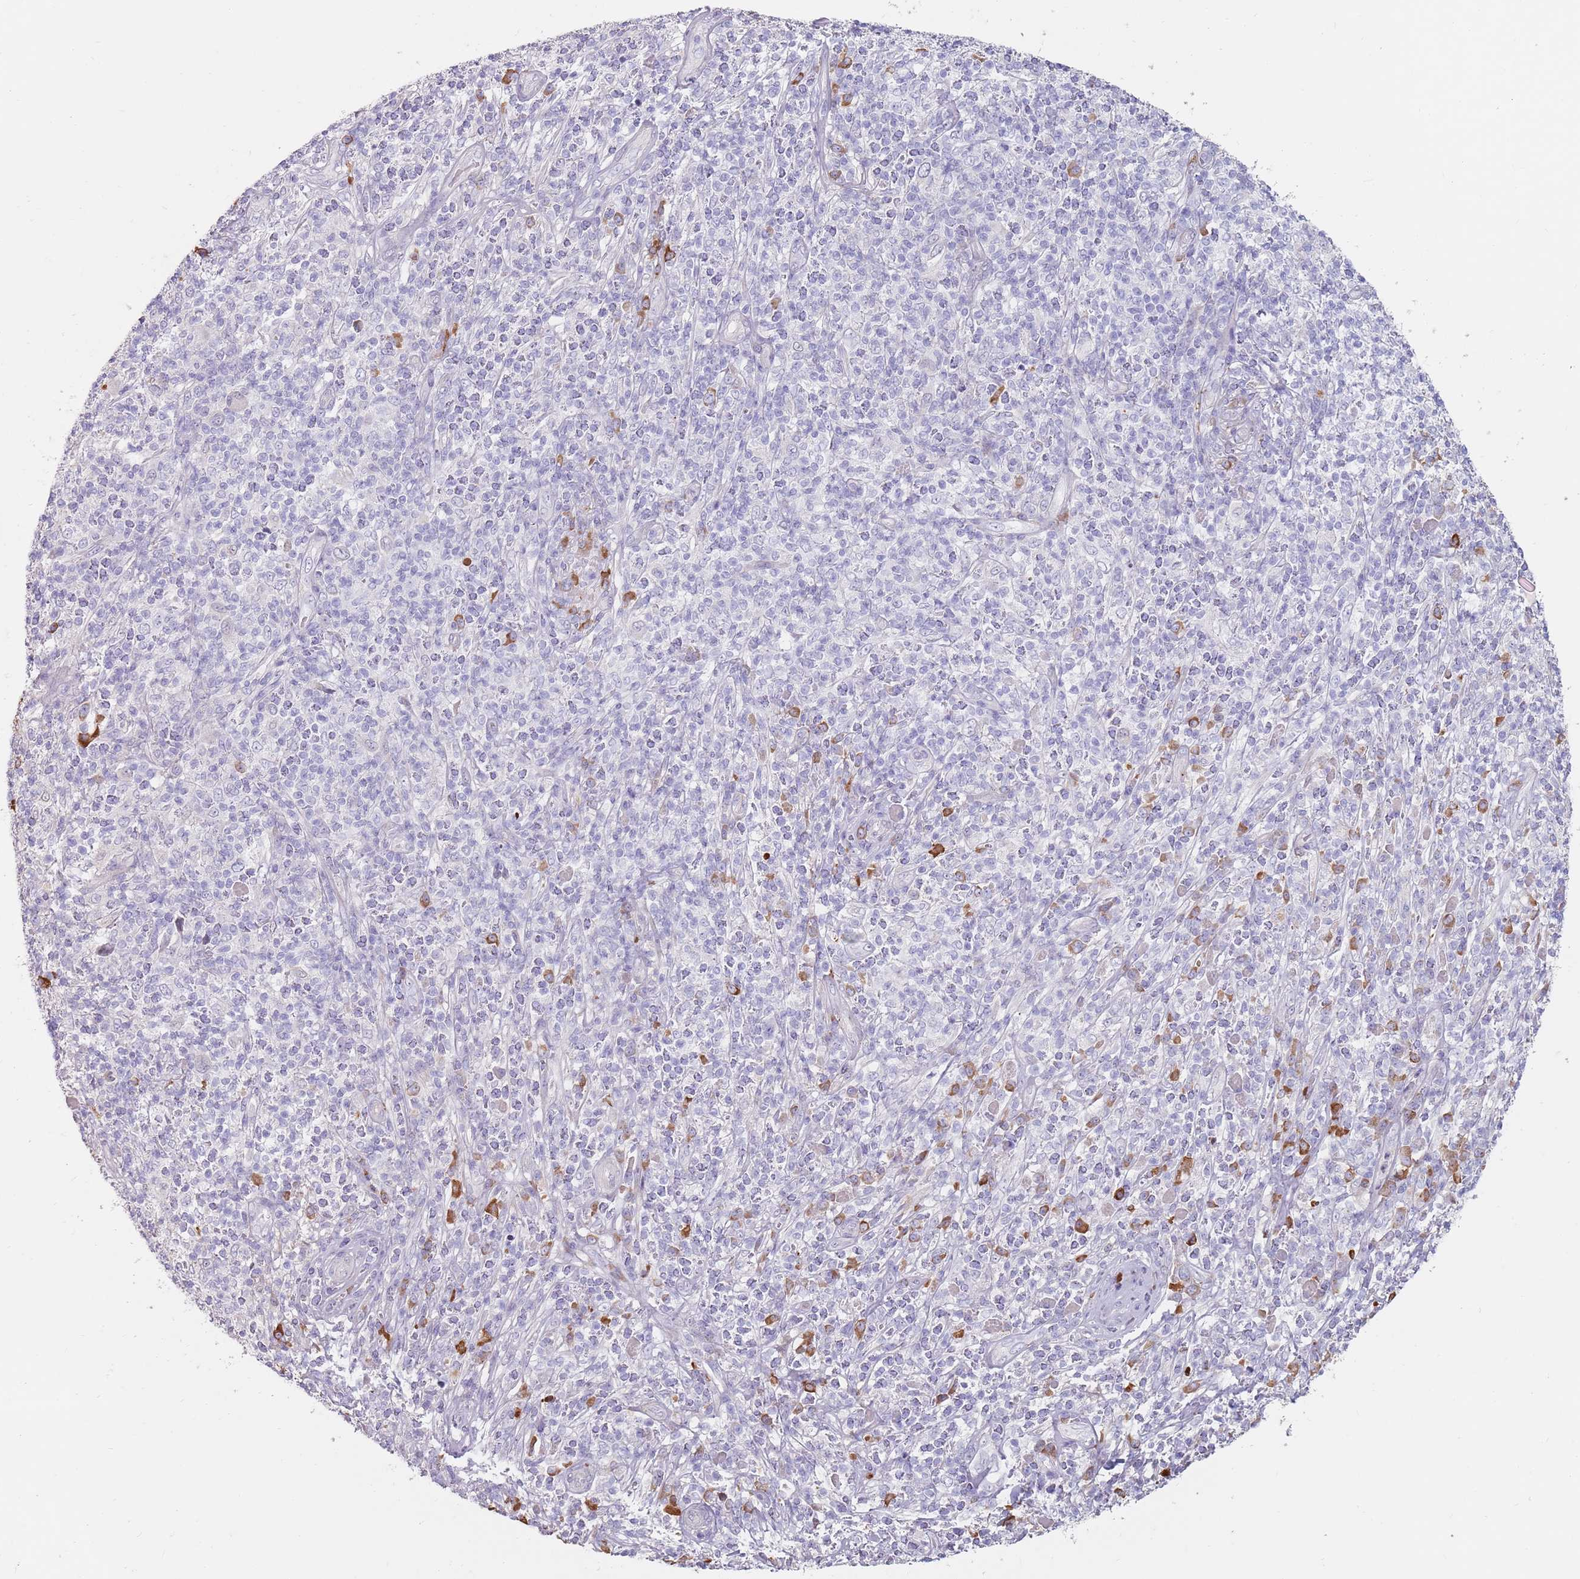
{"staining": {"intensity": "negative", "quantity": "none", "location": "none"}, "tissue": "melanoma", "cell_type": "Tumor cells", "image_type": "cancer", "snomed": [{"axis": "morphology", "description": "Malignant melanoma, NOS"}, {"axis": "topography", "description": "Skin"}], "caption": "The immunohistochemistry photomicrograph has no significant staining in tumor cells of melanoma tissue.", "gene": "DXO", "patient": {"sex": "male", "age": 66}}